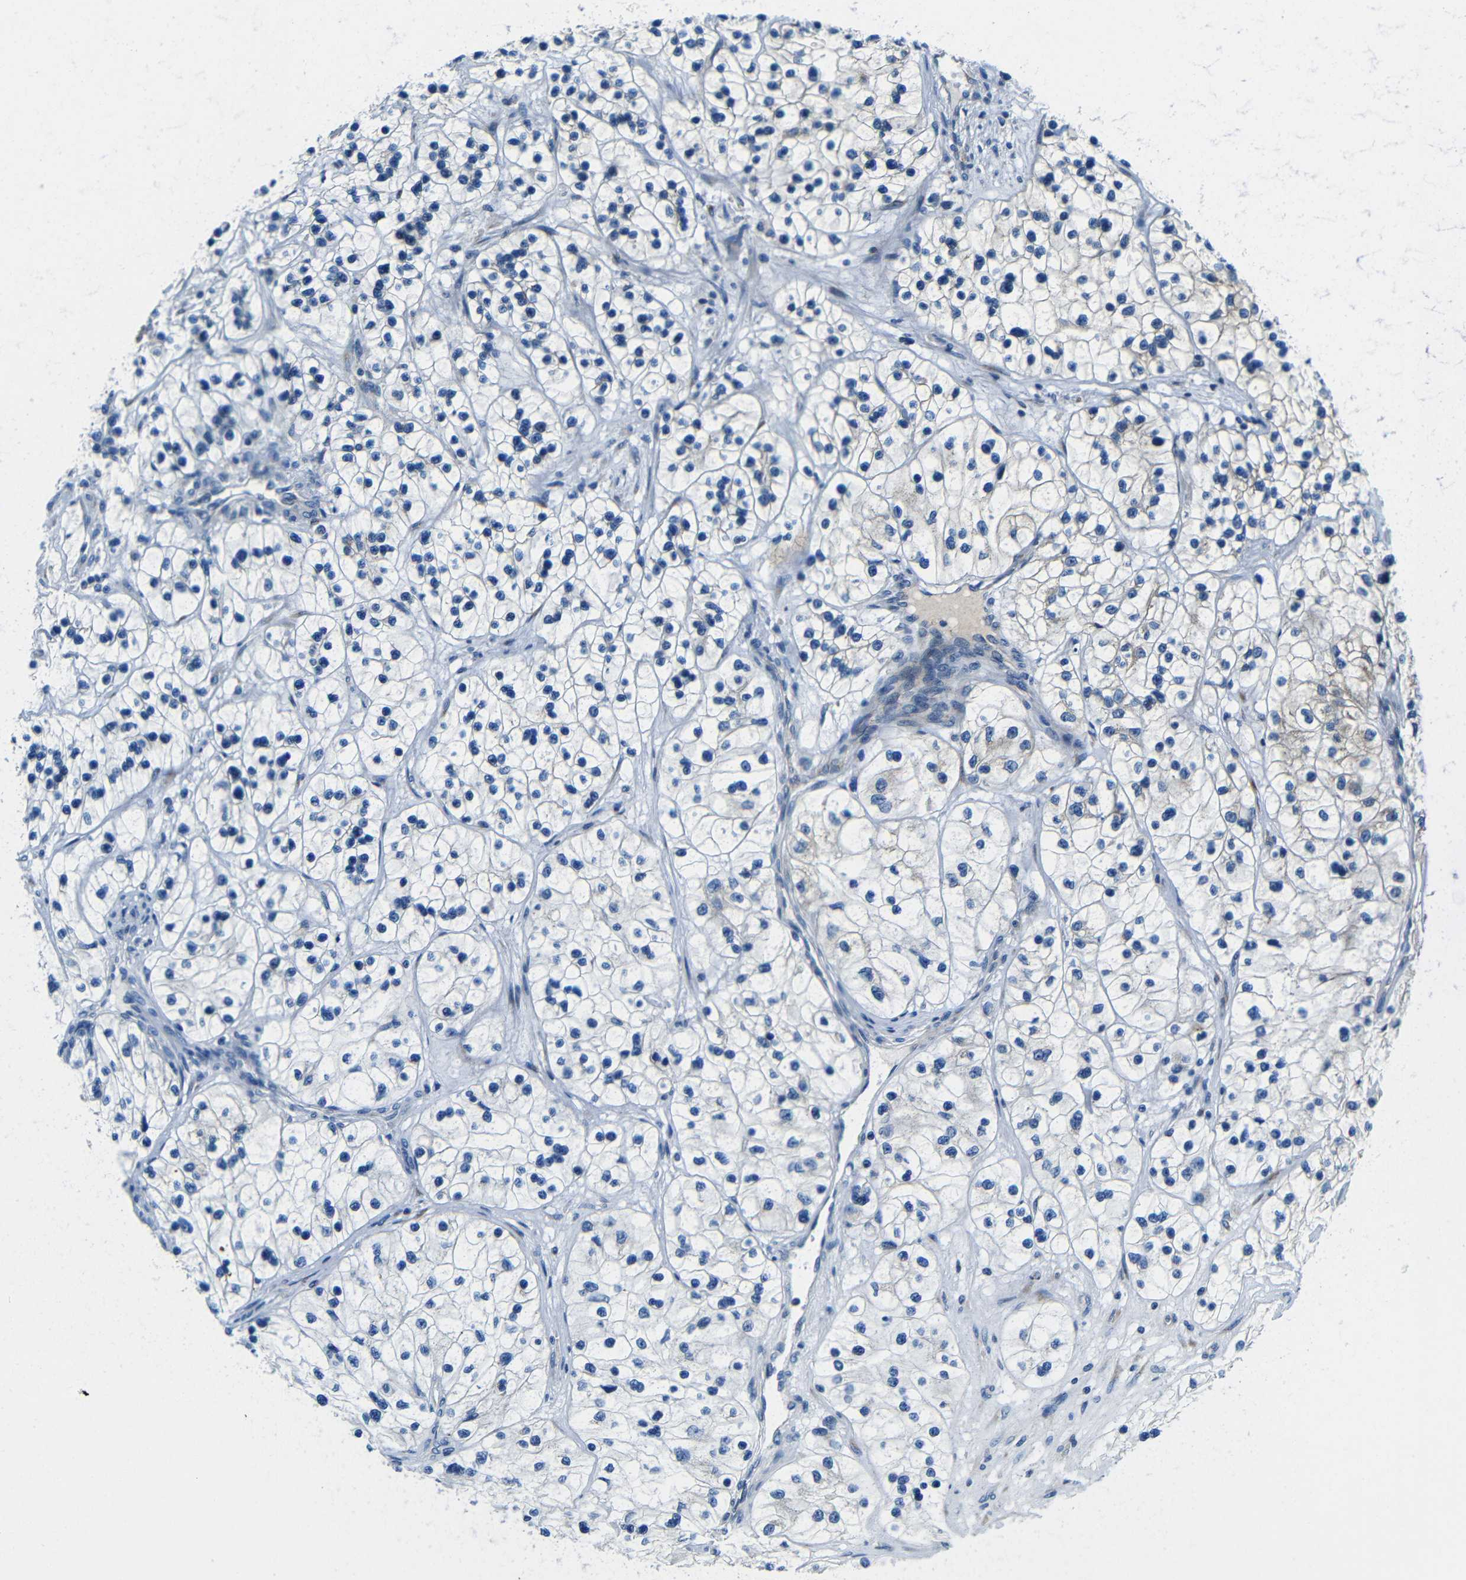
{"staining": {"intensity": "negative", "quantity": "none", "location": "none"}, "tissue": "renal cancer", "cell_type": "Tumor cells", "image_type": "cancer", "snomed": [{"axis": "morphology", "description": "Adenocarcinoma, NOS"}, {"axis": "topography", "description": "Kidney"}], "caption": "This micrograph is of renal adenocarcinoma stained with immunohistochemistry to label a protein in brown with the nuclei are counter-stained blue. There is no staining in tumor cells.", "gene": "USO1", "patient": {"sex": "female", "age": 57}}